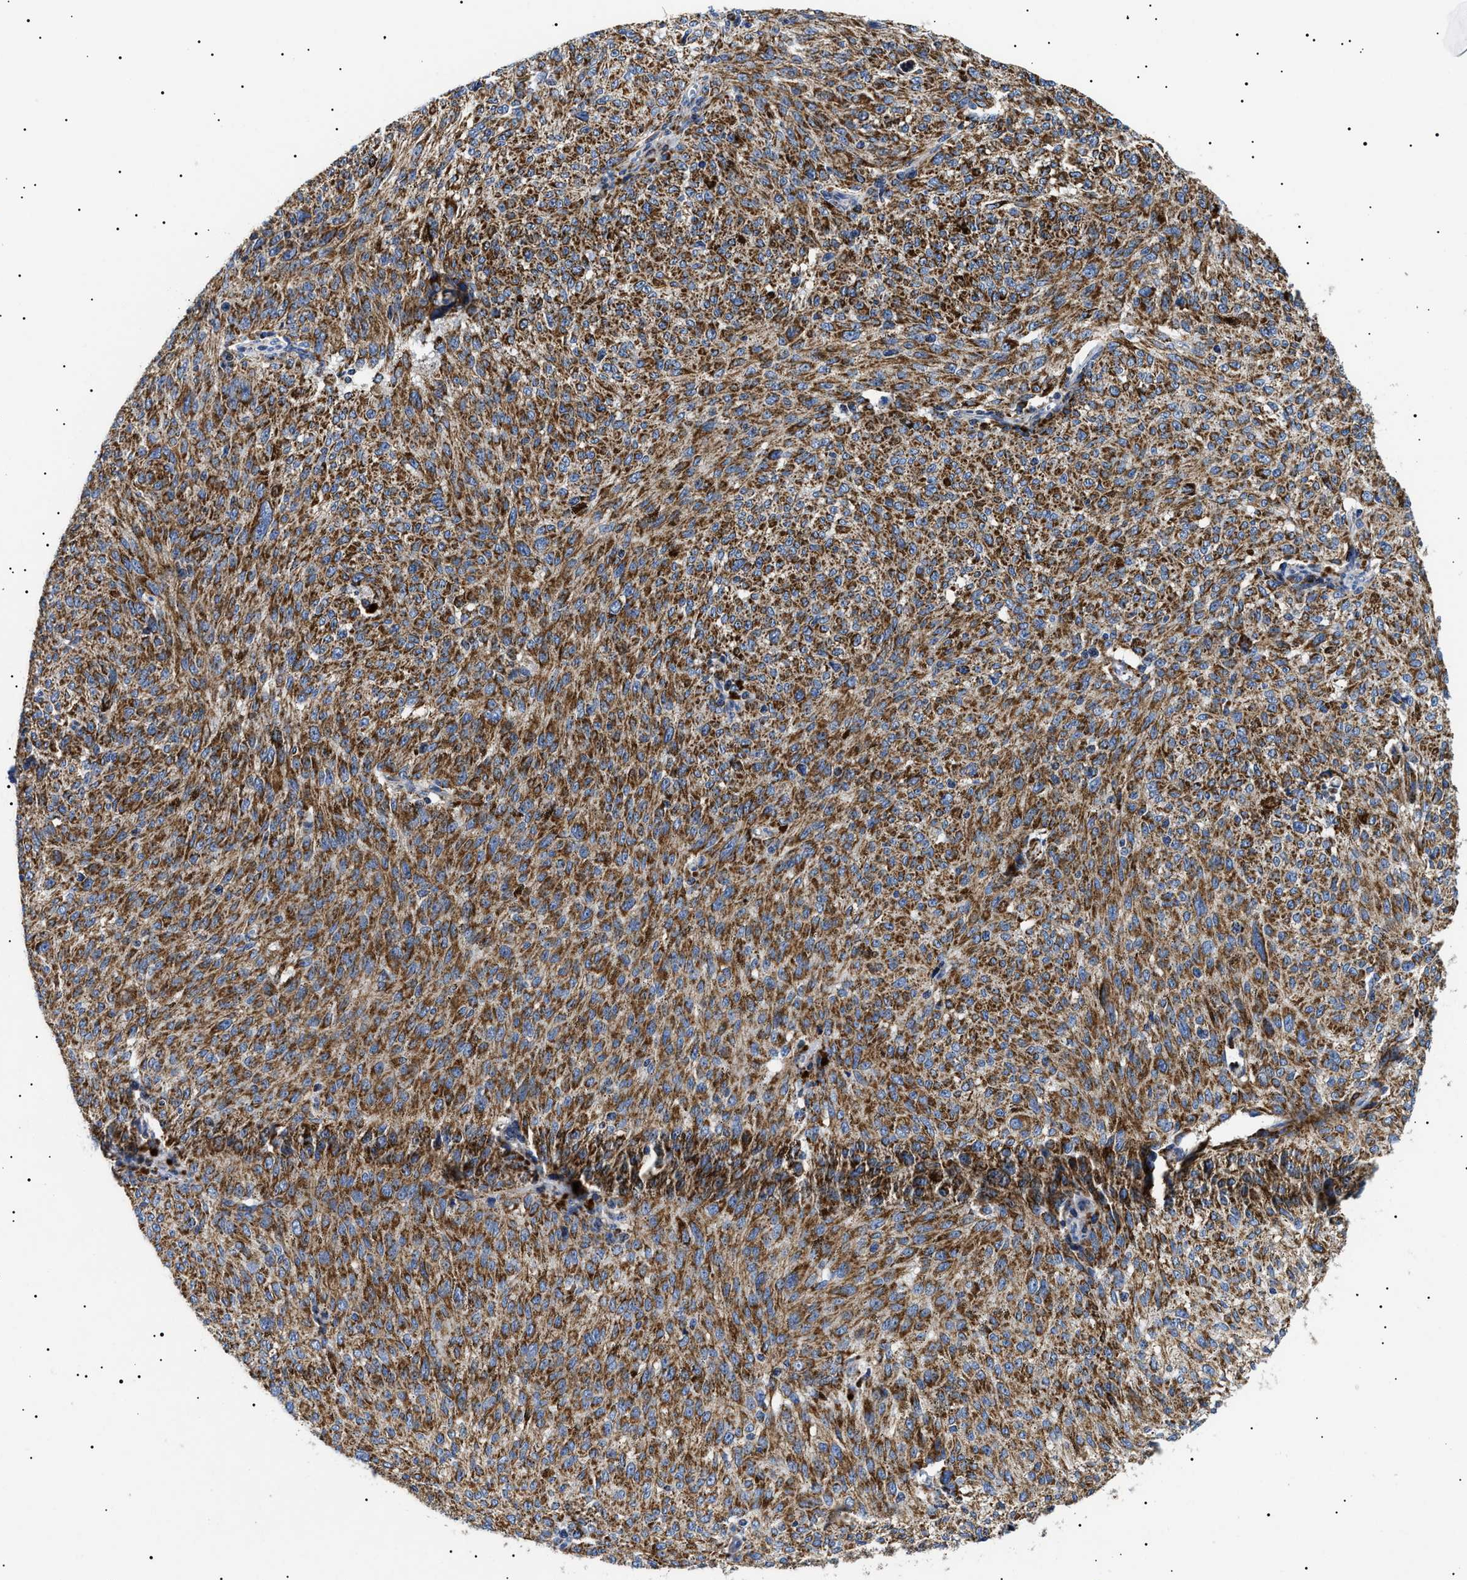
{"staining": {"intensity": "strong", "quantity": ">75%", "location": "cytoplasmic/membranous"}, "tissue": "melanoma", "cell_type": "Tumor cells", "image_type": "cancer", "snomed": [{"axis": "morphology", "description": "Malignant melanoma, NOS"}, {"axis": "topography", "description": "Skin"}], "caption": "Brown immunohistochemical staining in melanoma demonstrates strong cytoplasmic/membranous expression in about >75% of tumor cells. The protein of interest is shown in brown color, while the nuclei are stained blue.", "gene": "CHRDL2", "patient": {"sex": "female", "age": 72}}